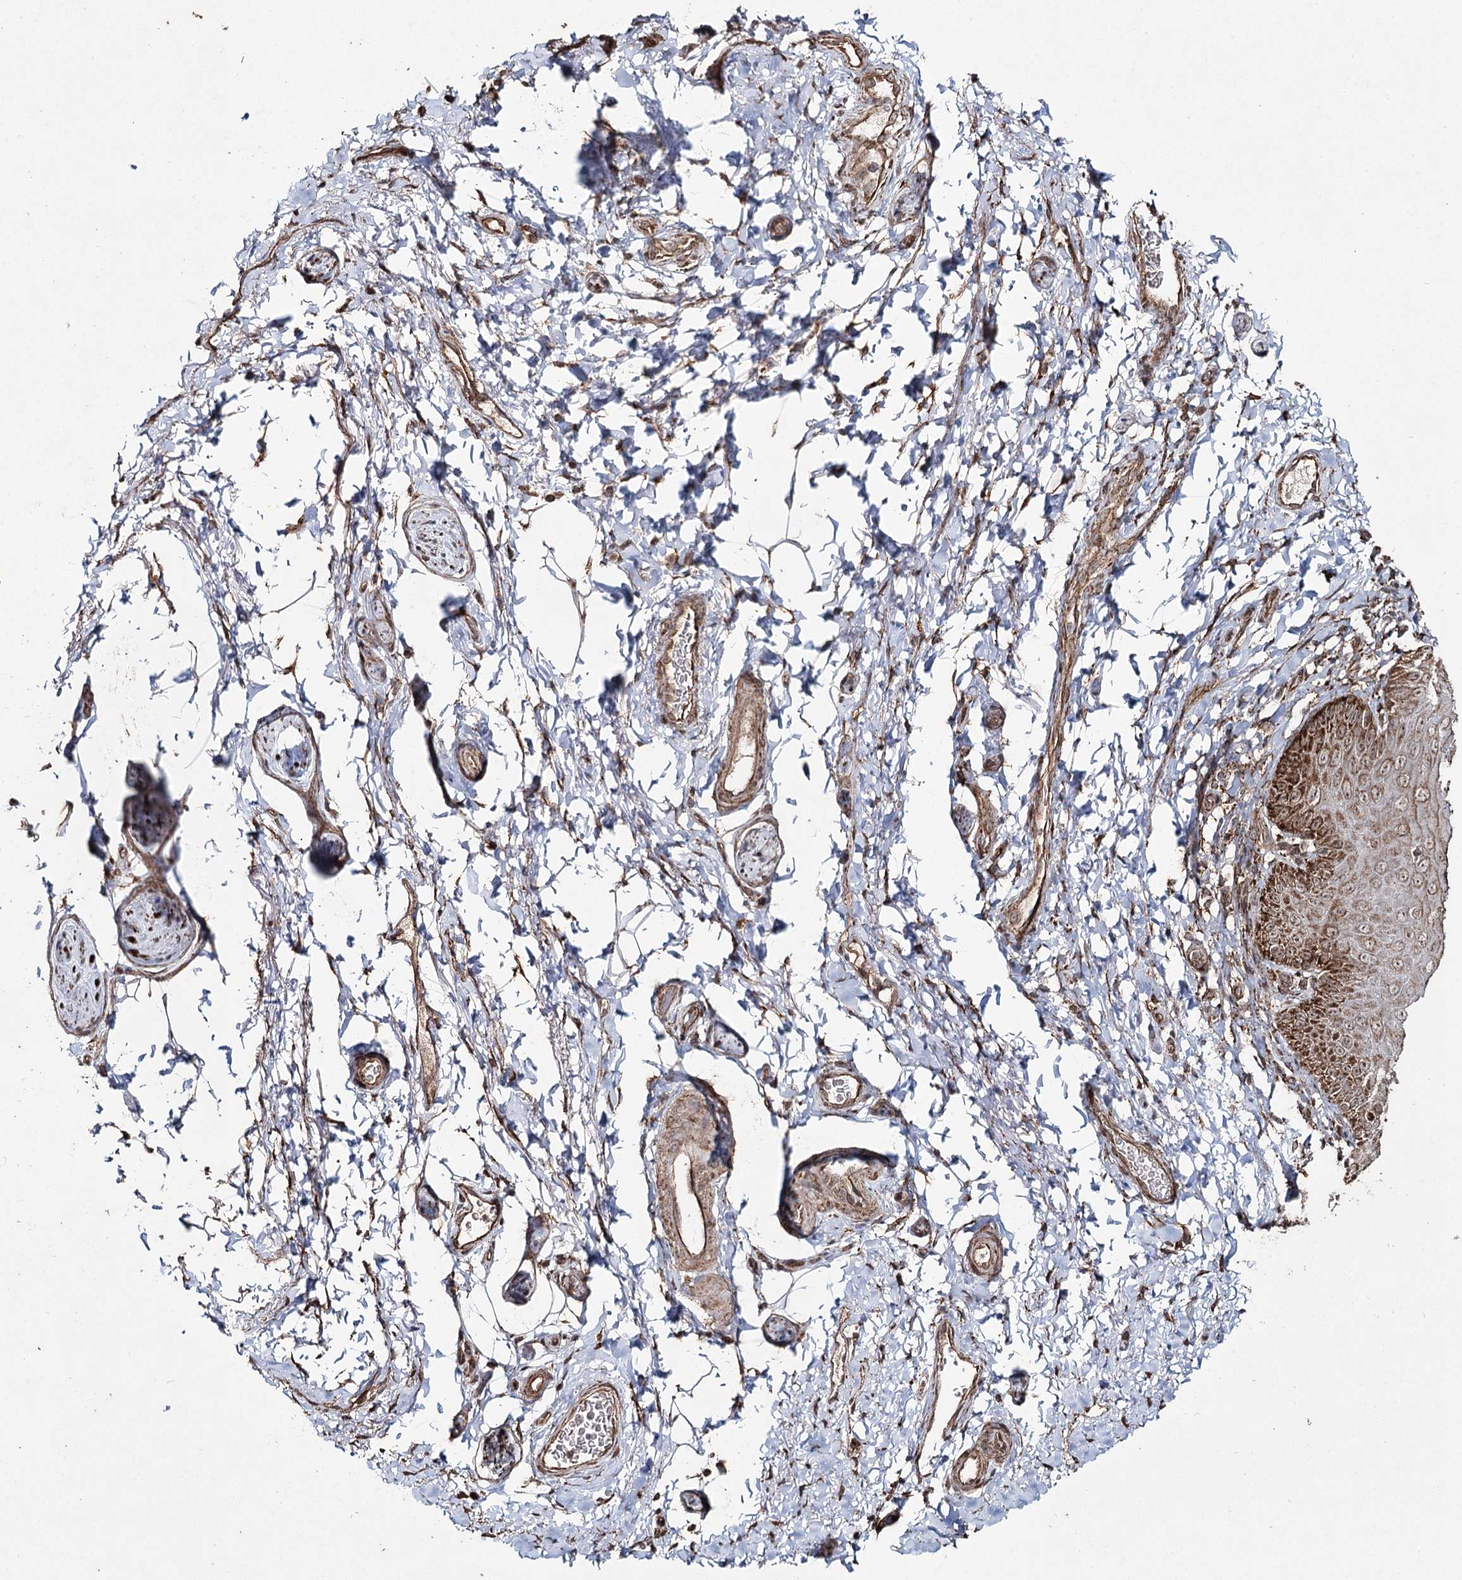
{"staining": {"intensity": "moderate", "quantity": ">75%", "location": "cytoplasmic/membranous,nuclear"}, "tissue": "skin", "cell_type": "Epidermal cells", "image_type": "normal", "snomed": [{"axis": "morphology", "description": "Normal tissue, NOS"}, {"axis": "topography", "description": "Anal"}], "caption": "Immunohistochemistry (IHC) micrograph of normal human skin stained for a protein (brown), which shows medium levels of moderate cytoplasmic/membranous,nuclear expression in approximately >75% of epidermal cells.", "gene": "SLF2", "patient": {"sex": "male", "age": 44}}